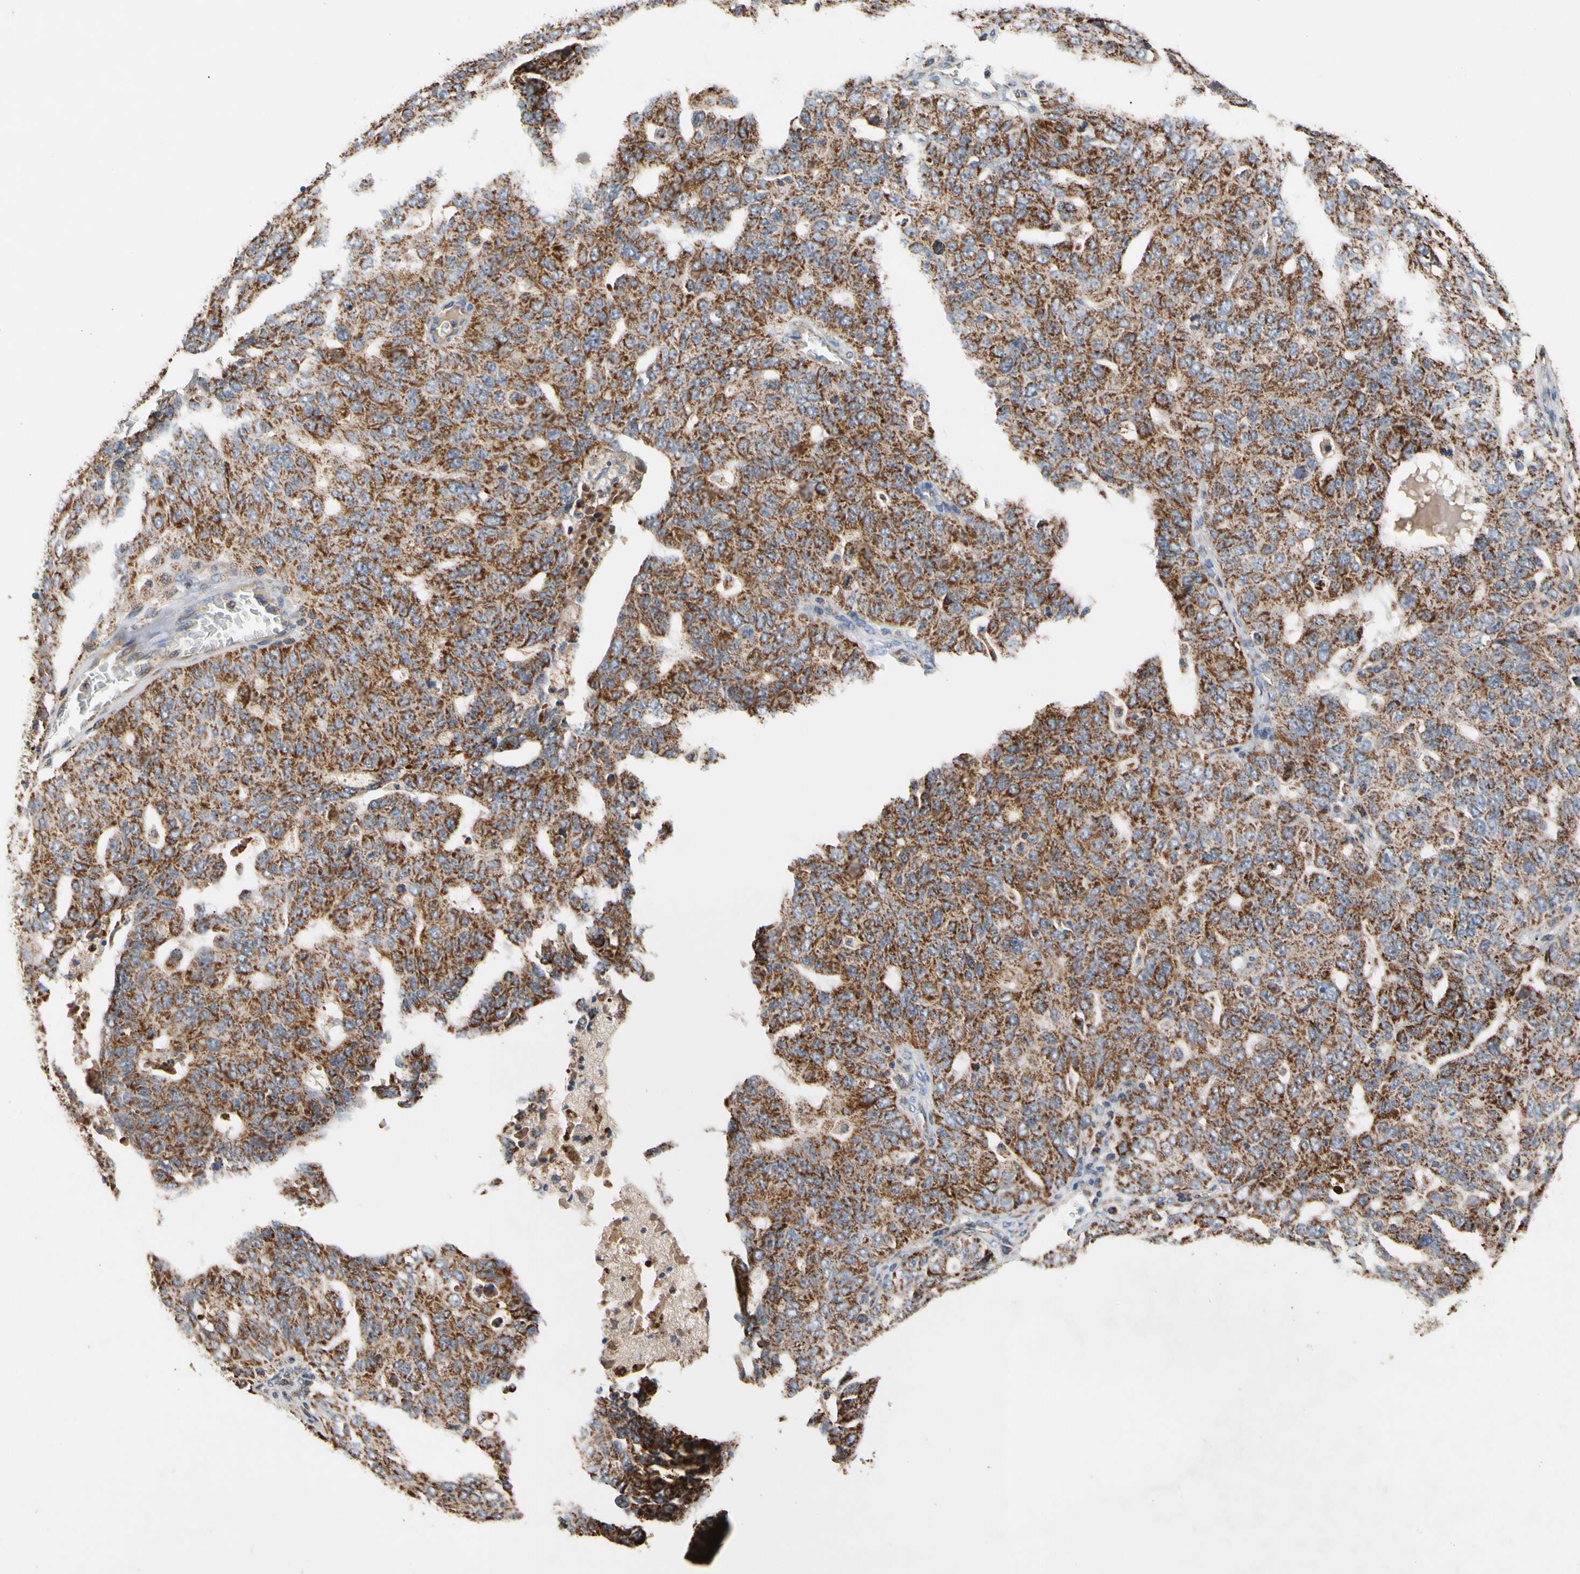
{"staining": {"intensity": "strong", "quantity": ">75%", "location": "cytoplasmic/membranous"}, "tissue": "ovarian cancer", "cell_type": "Tumor cells", "image_type": "cancer", "snomed": [{"axis": "morphology", "description": "Carcinoma, endometroid"}, {"axis": "topography", "description": "Ovary"}], "caption": "Tumor cells show high levels of strong cytoplasmic/membranous expression in about >75% of cells in endometroid carcinoma (ovarian). (Brightfield microscopy of DAB IHC at high magnification).", "gene": "GPD2", "patient": {"sex": "female", "age": 62}}